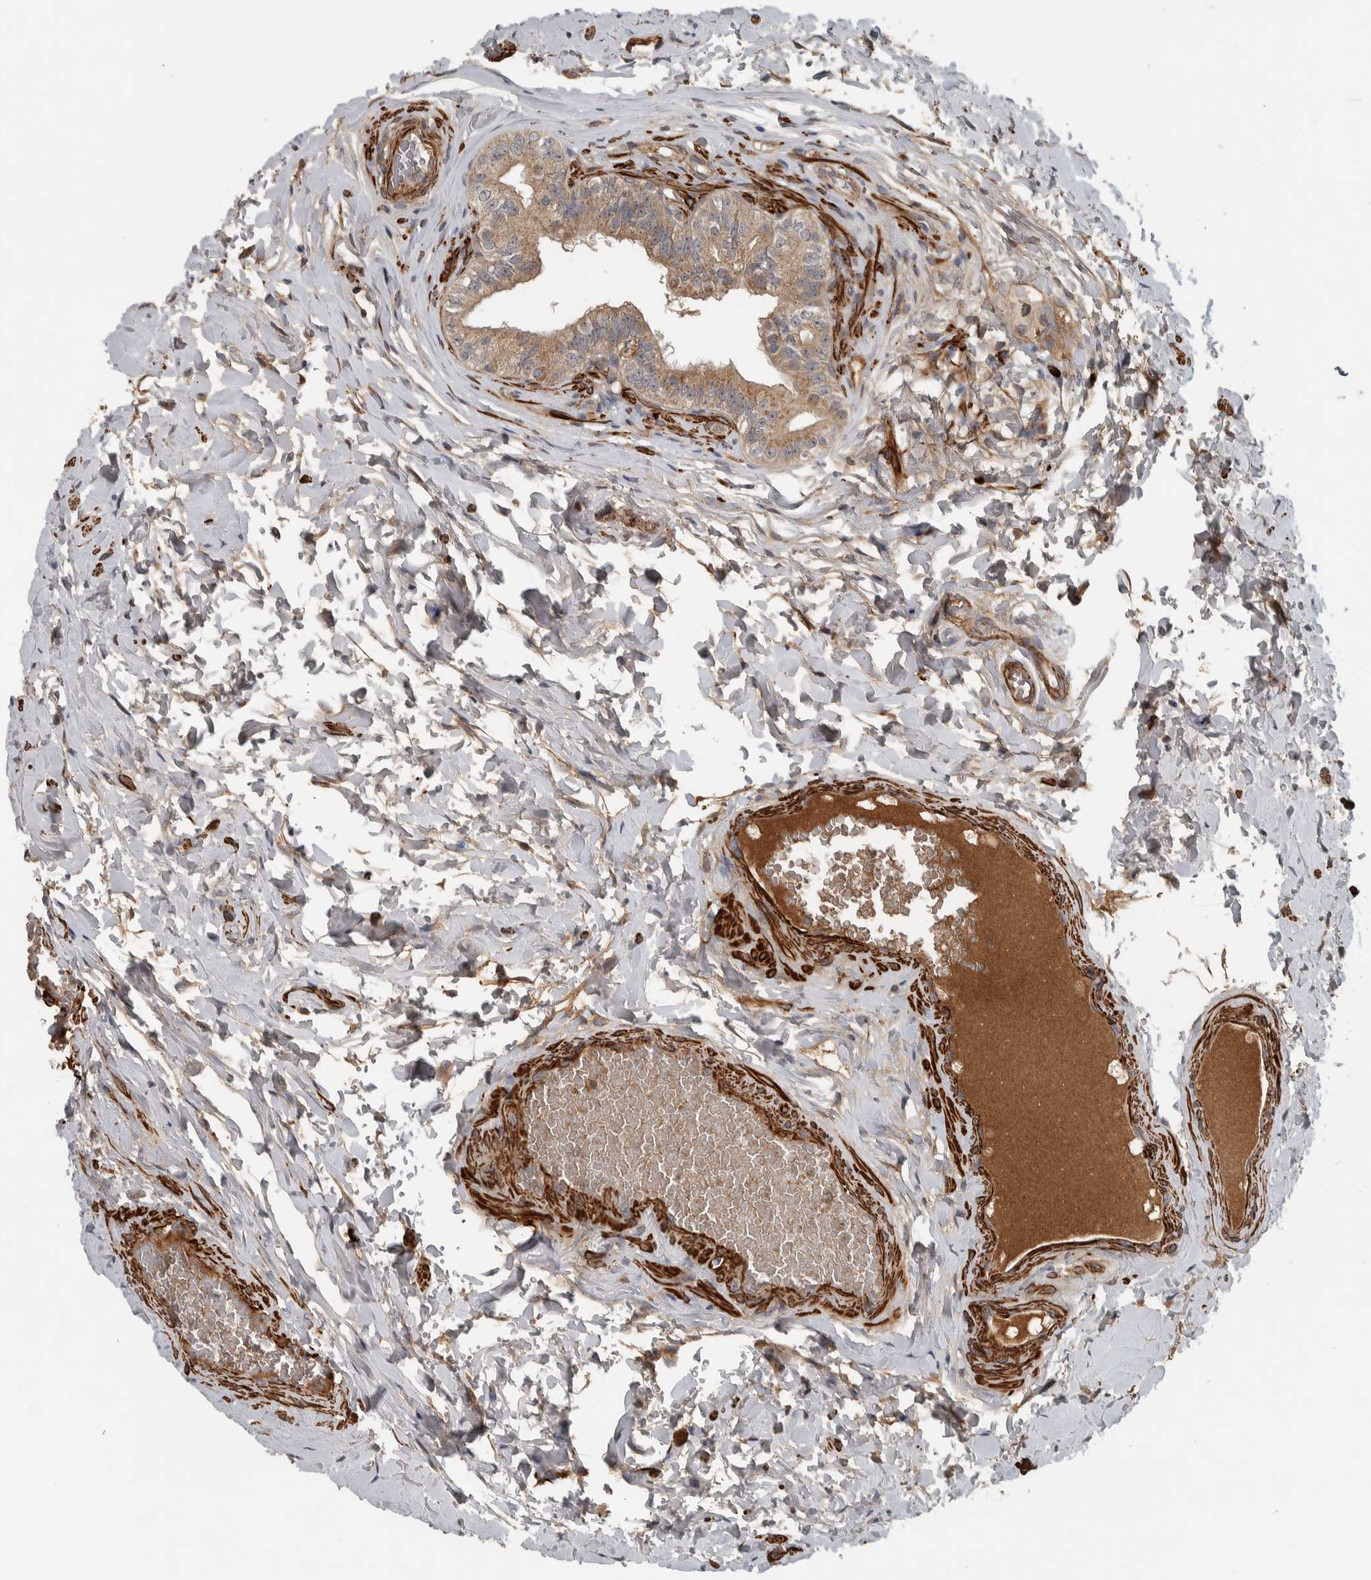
{"staining": {"intensity": "weak", "quantity": ">75%", "location": "cytoplasmic/membranous"}, "tissue": "epididymis", "cell_type": "Glandular cells", "image_type": "normal", "snomed": [{"axis": "morphology", "description": "Normal tissue, NOS"}, {"axis": "topography", "description": "Testis"}, {"axis": "topography", "description": "Epididymis"}], "caption": "Unremarkable epididymis exhibits weak cytoplasmic/membranous expression in approximately >75% of glandular cells, visualized by immunohistochemistry. (Stains: DAB in brown, nuclei in blue, Microscopy: brightfield microscopy at high magnification).", "gene": "LBHD1", "patient": {"sex": "male", "age": 36}}